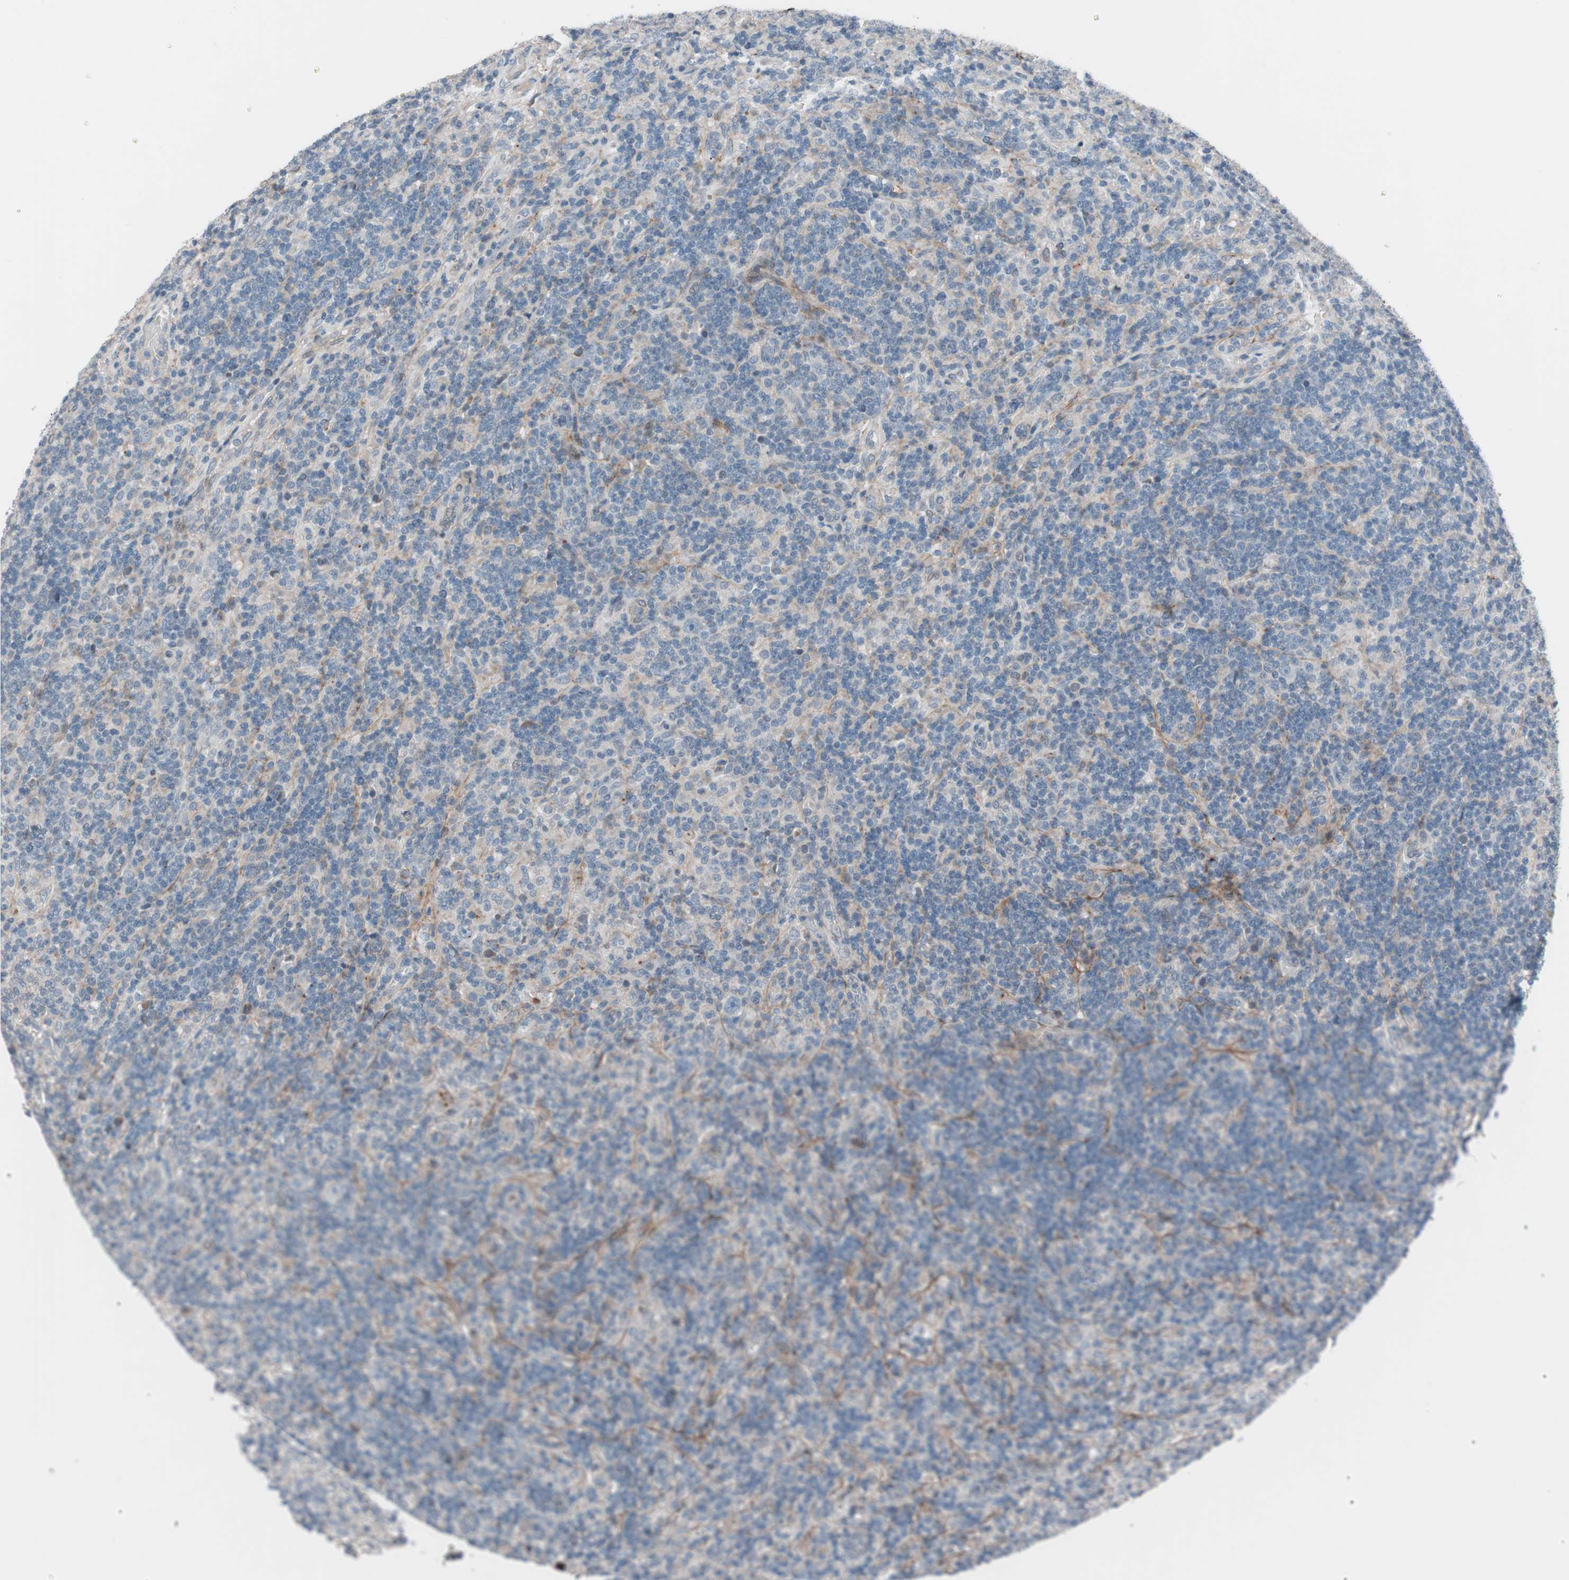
{"staining": {"intensity": "weak", "quantity": "<25%", "location": "cytoplasmic/membranous"}, "tissue": "lymphoma", "cell_type": "Tumor cells", "image_type": "cancer", "snomed": [{"axis": "morphology", "description": "Hodgkin's disease, NOS"}, {"axis": "topography", "description": "Lymph node"}], "caption": "Human Hodgkin's disease stained for a protein using immunohistochemistry (IHC) displays no expression in tumor cells.", "gene": "GRB7", "patient": {"sex": "male", "age": 70}}